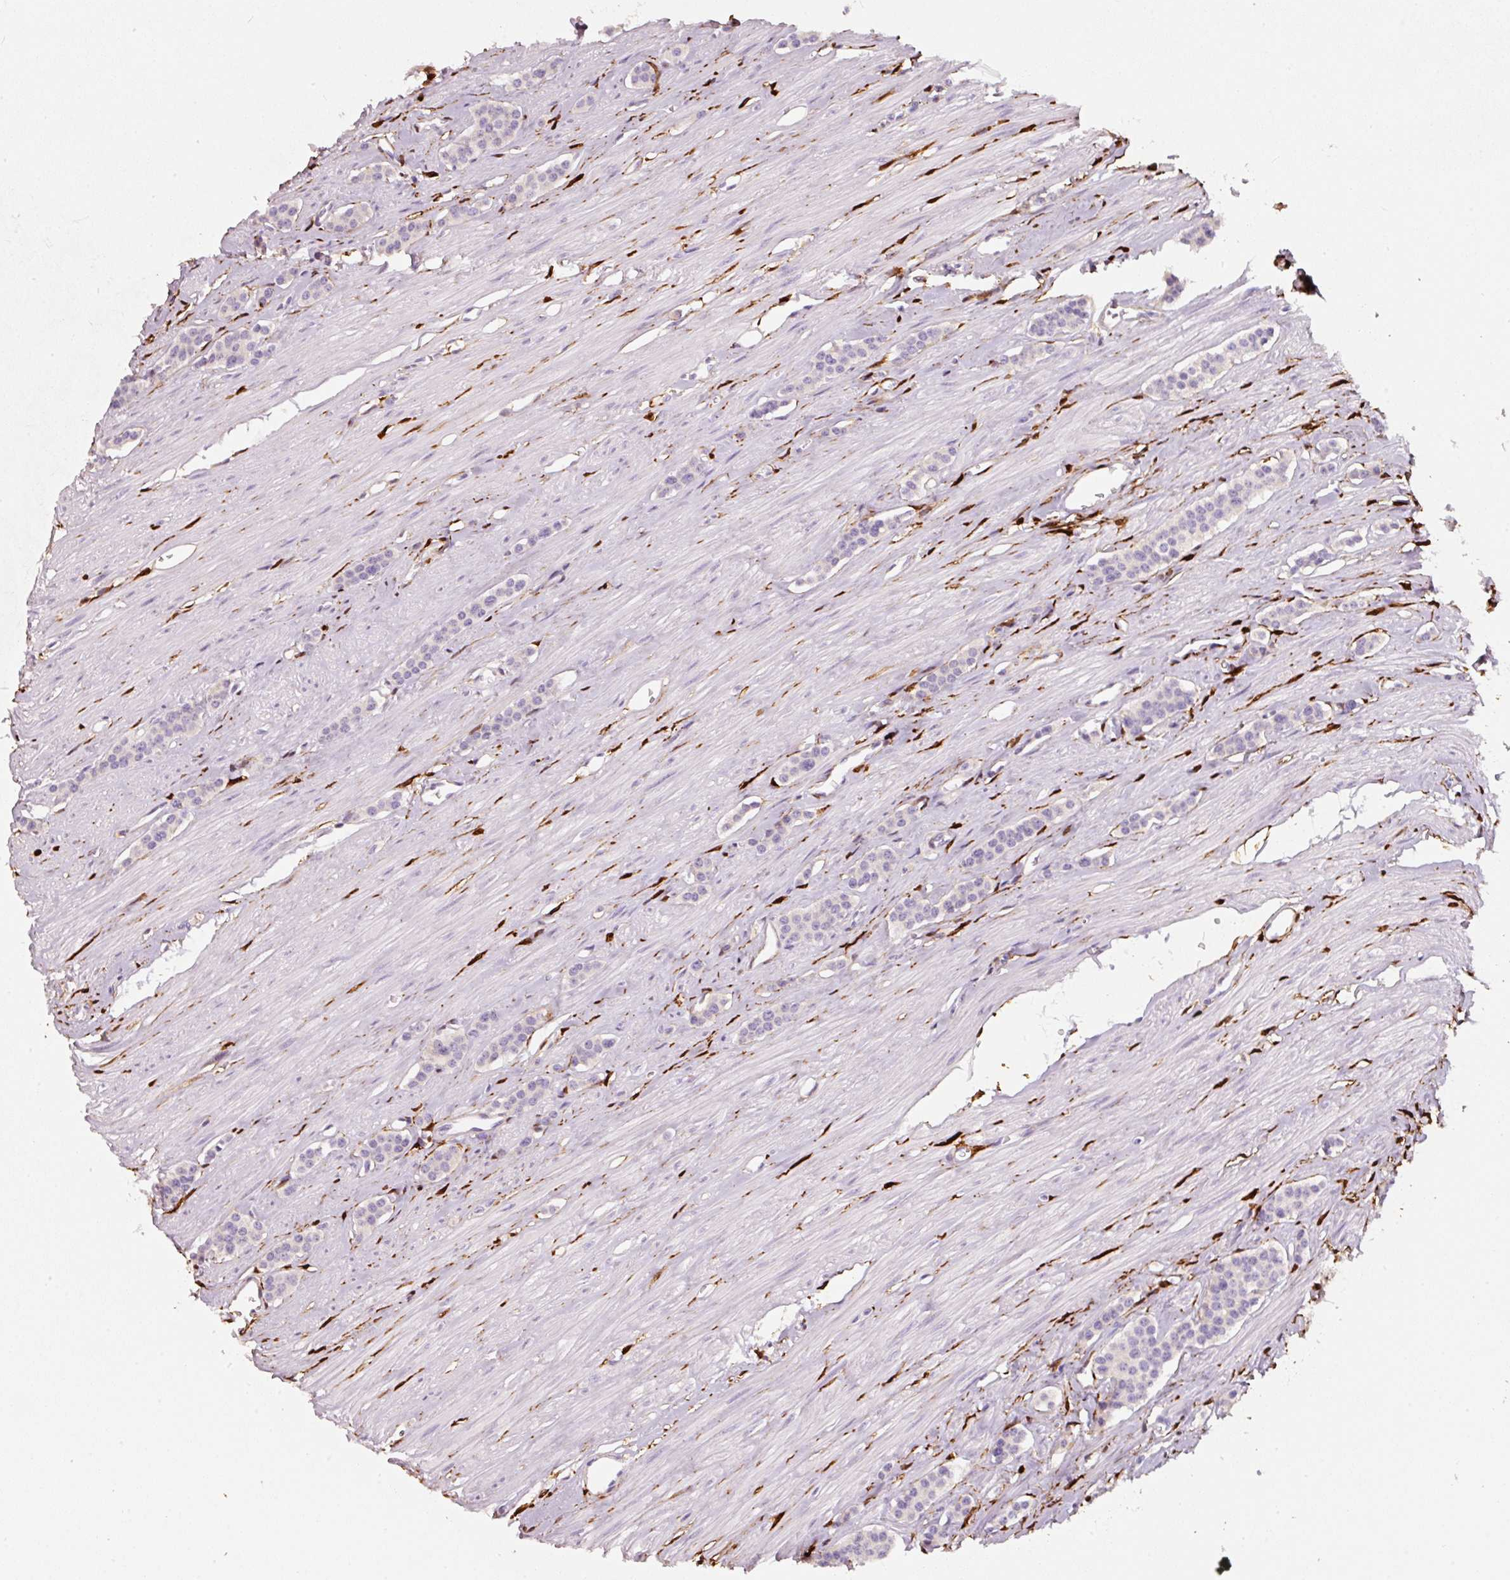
{"staining": {"intensity": "negative", "quantity": "none", "location": "none"}, "tissue": "carcinoid", "cell_type": "Tumor cells", "image_type": "cancer", "snomed": [{"axis": "morphology", "description": "Carcinoid, malignant, NOS"}, {"axis": "topography", "description": "Small intestine"}], "caption": "Histopathology image shows no protein staining in tumor cells of malignant carcinoid tissue.", "gene": "IQGAP2", "patient": {"sex": "male", "age": 60}}